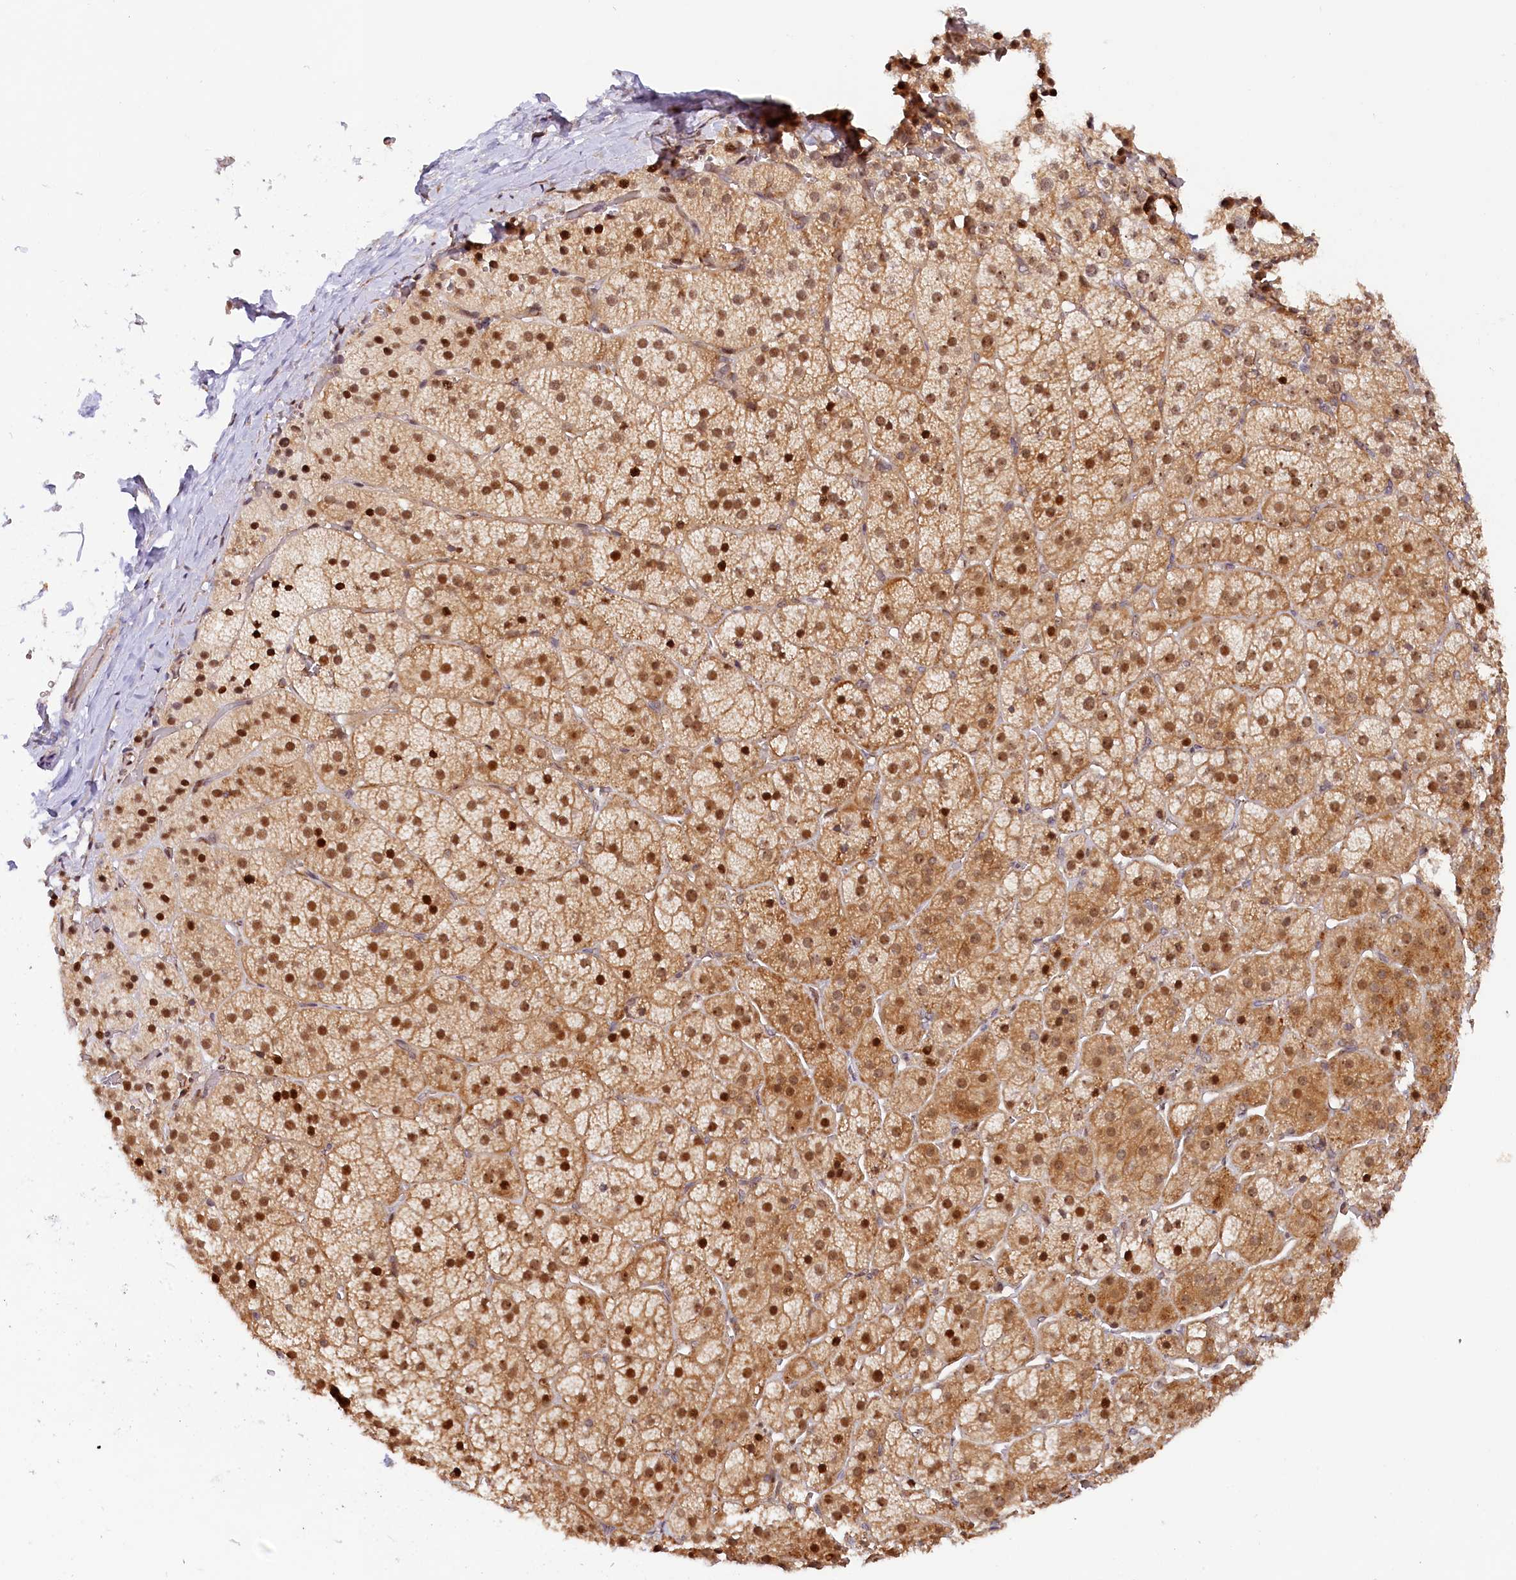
{"staining": {"intensity": "moderate", "quantity": ">75%", "location": "cytoplasmic/membranous,nuclear"}, "tissue": "adrenal gland", "cell_type": "Glandular cells", "image_type": "normal", "snomed": [{"axis": "morphology", "description": "Normal tissue, NOS"}, {"axis": "topography", "description": "Adrenal gland"}], "caption": "Protein expression analysis of benign adrenal gland displays moderate cytoplasmic/membranous,nuclear staining in approximately >75% of glandular cells.", "gene": "ANKRD24", "patient": {"sex": "female", "age": 44}}